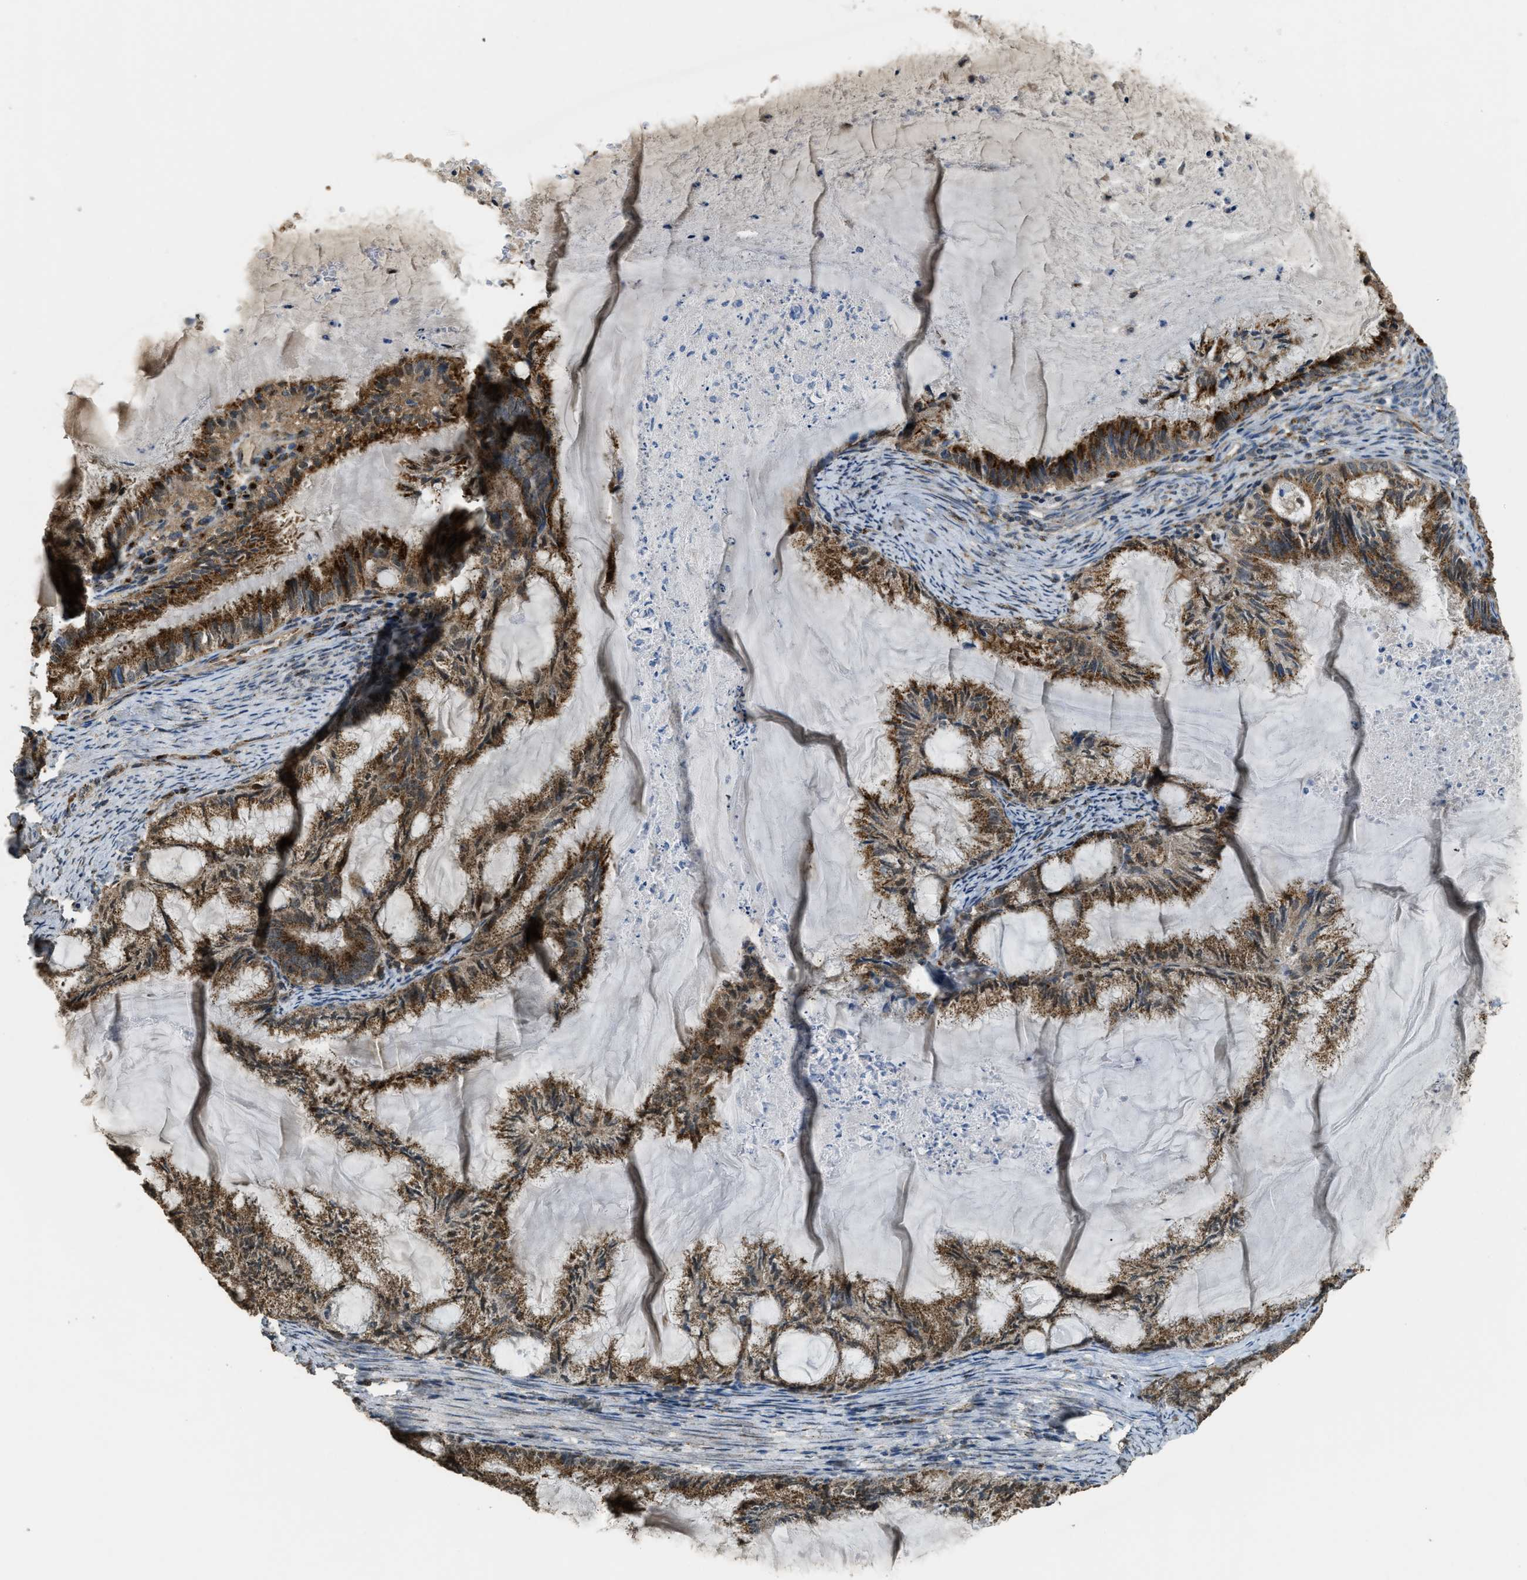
{"staining": {"intensity": "moderate", "quantity": ">75%", "location": "cytoplasmic/membranous"}, "tissue": "endometrial cancer", "cell_type": "Tumor cells", "image_type": "cancer", "snomed": [{"axis": "morphology", "description": "Adenocarcinoma, NOS"}, {"axis": "topography", "description": "Endometrium"}], "caption": "An IHC image of neoplastic tissue is shown. Protein staining in brown labels moderate cytoplasmic/membranous positivity in endometrial adenocarcinoma within tumor cells. Using DAB (3,3'-diaminobenzidine) (brown) and hematoxylin (blue) stains, captured at high magnification using brightfield microscopy.", "gene": "IPO7", "patient": {"sex": "female", "age": 86}}